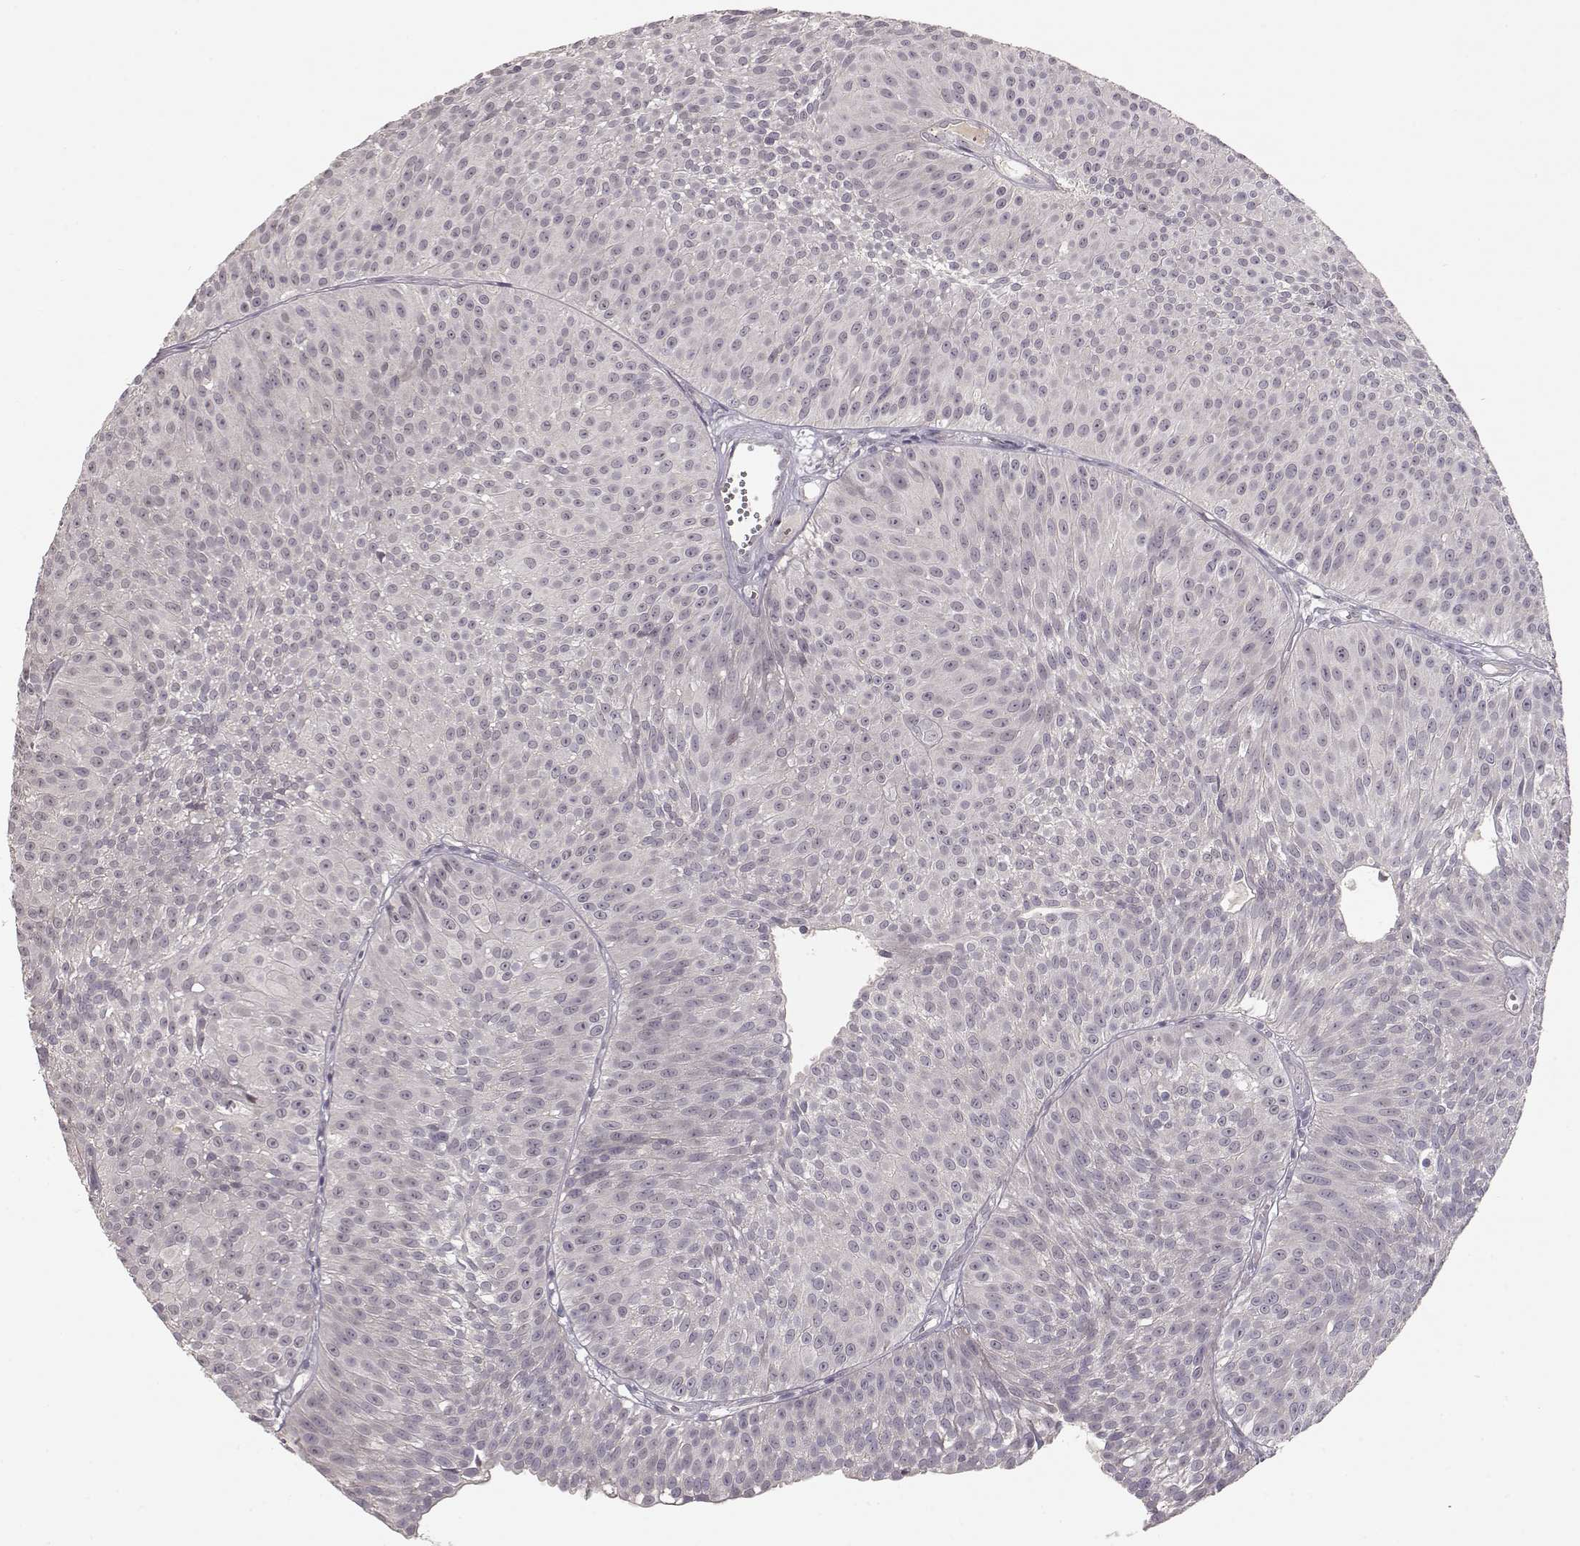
{"staining": {"intensity": "negative", "quantity": "none", "location": "none"}, "tissue": "urothelial cancer", "cell_type": "Tumor cells", "image_type": "cancer", "snomed": [{"axis": "morphology", "description": "Urothelial carcinoma, Low grade"}, {"axis": "topography", "description": "Urinary bladder"}], "caption": "High power microscopy histopathology image of an immunohistochemistry image of low-grade urothelial carcinoma, revealing no significant staining in tumor cells. The staining is performed using DAB (3,3'-diaminobenzidine) brown chromogen with nuclei counter-stained in using hematoxylin.", "gene": "PNMT", "patient": {"sex": "male", "age": 63}}